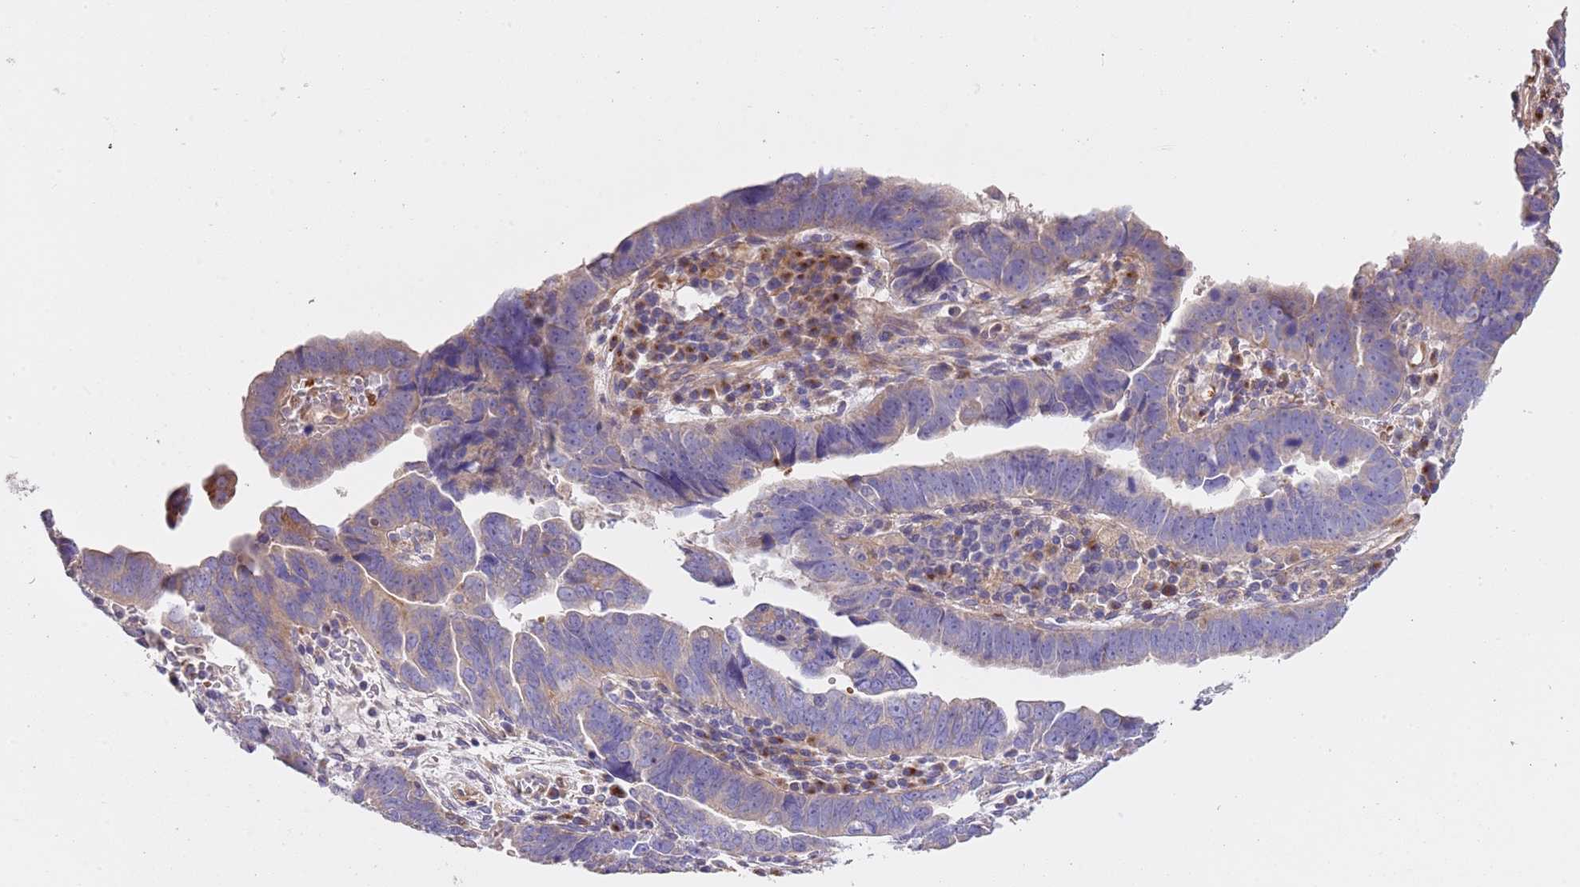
{"staining": {"intensity": "moderate", "quantity": "<25%", "location": "cytoplasmic/membranous"}, "tissue": "endometrial cancer", "cell_type": "Tumor cells", "image_type": "cancer", "snomed": [{"axis": "morphology", "description": "Adenocarcinoma, NOS"}, {"axis": "topography", "description": "Endometrium"}], "caption": "Immunohistochemical staining of human endometrial cancer exhibits moderate cytoplasmic/membranous protein positivity in approximately <25% of tumor cells.", "gene": "PIGA", "patient": {"sex": "female", "age": 75}}